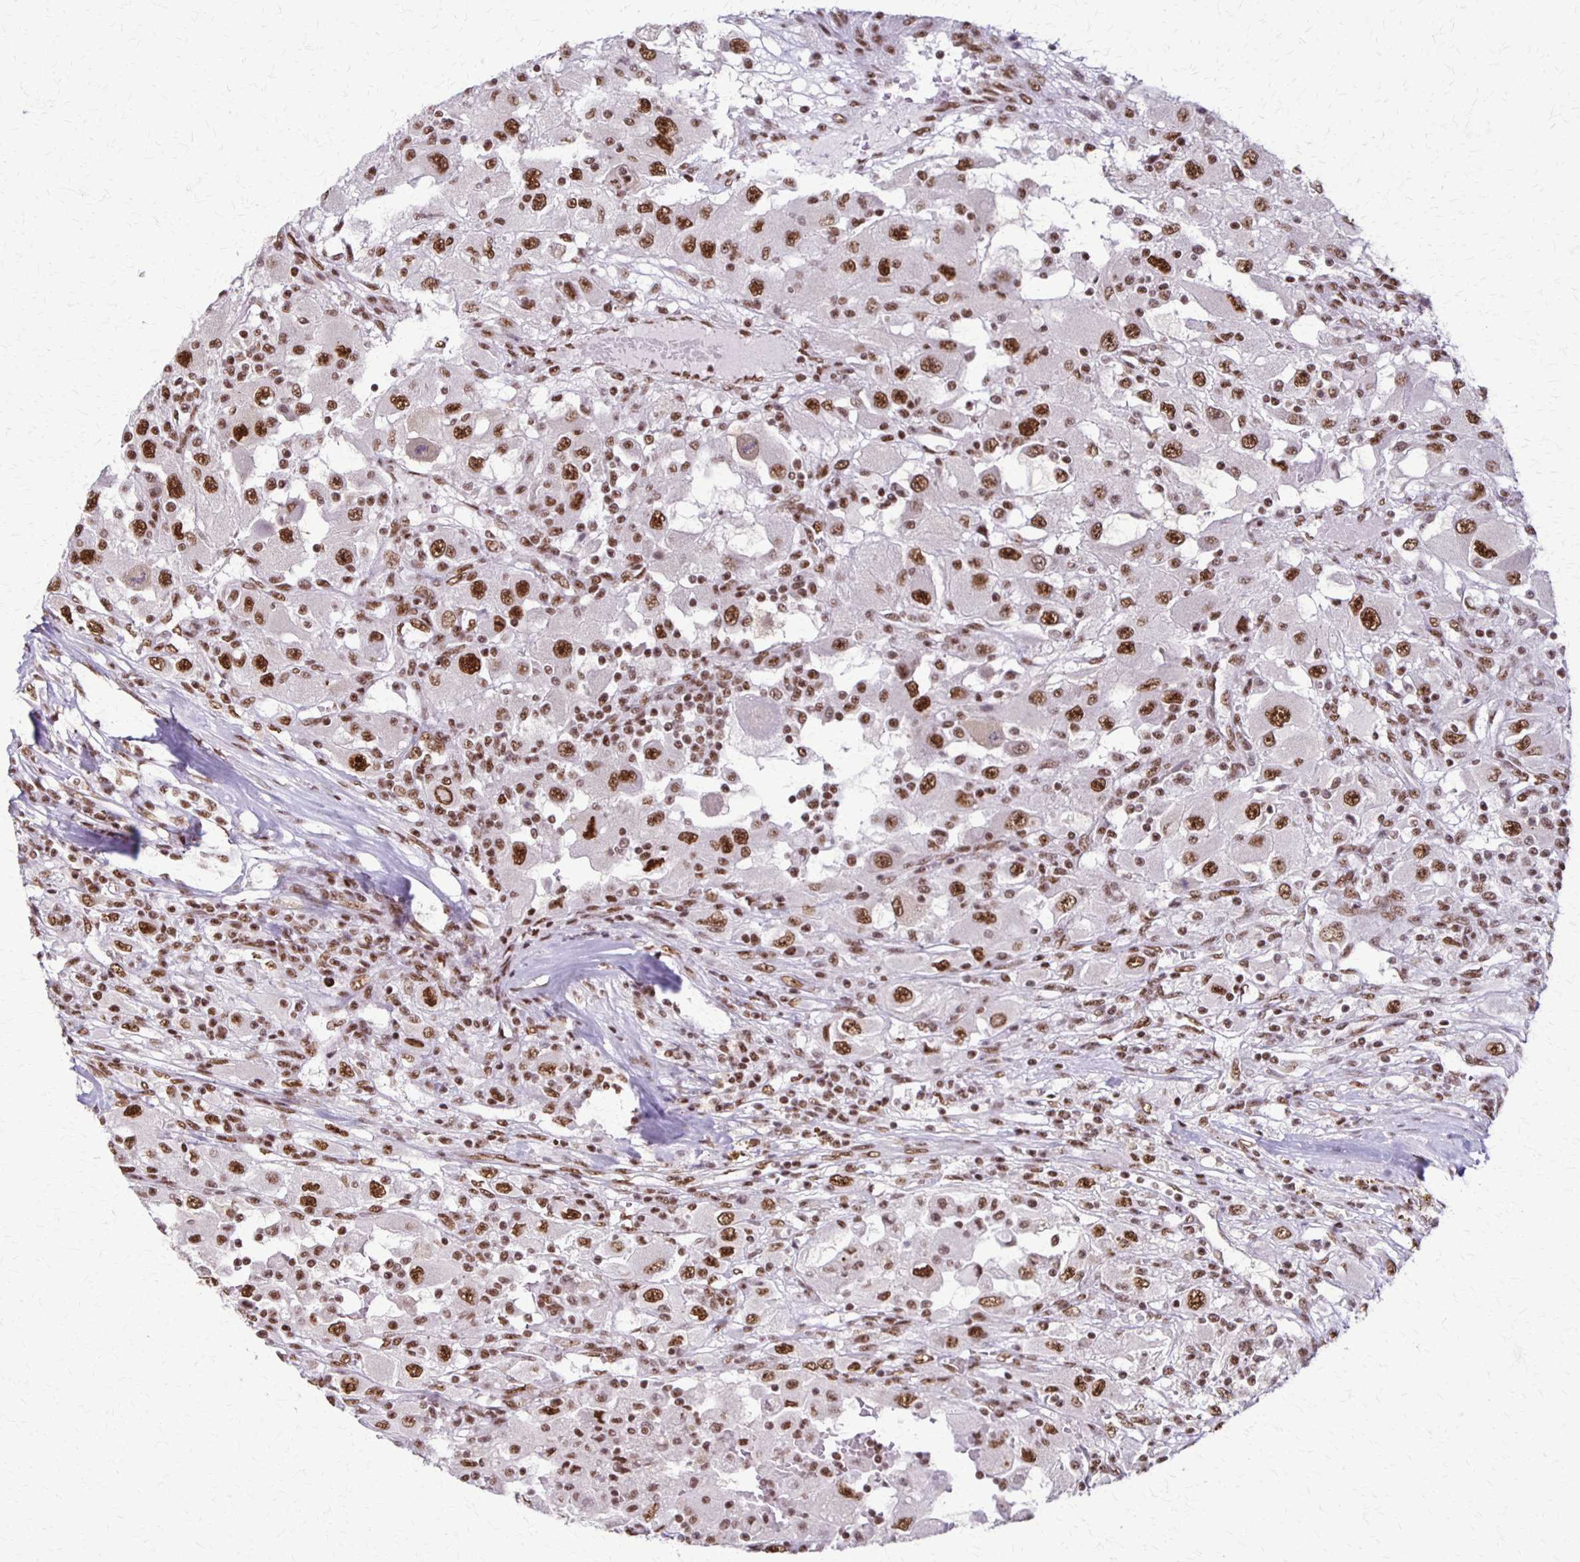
{"staining": {"intensity": "strong", "quantity": ">75%", "location": "nuclear"}, "tissue": "renal cancer", "cell_type": "Tumor cells", "image_type": "cancer", "snomed": [{"axis": "morphology", "description": "Adenocarcinoma, NOS"}, {"axis": "topography", "description": "Kidney"}], "caption": "The micrograph demonstrates immunohistochemical staining of renal cancer. There is strong nuclear expression is appreciated in about >75% of tumor cells. The staining was performed using DAB, with brown indicating positive protein expression. Nuclei are stained blue with hematoxylin.", "gene": "XRCC6", "patient": {"sex": "female", "age": 67}}